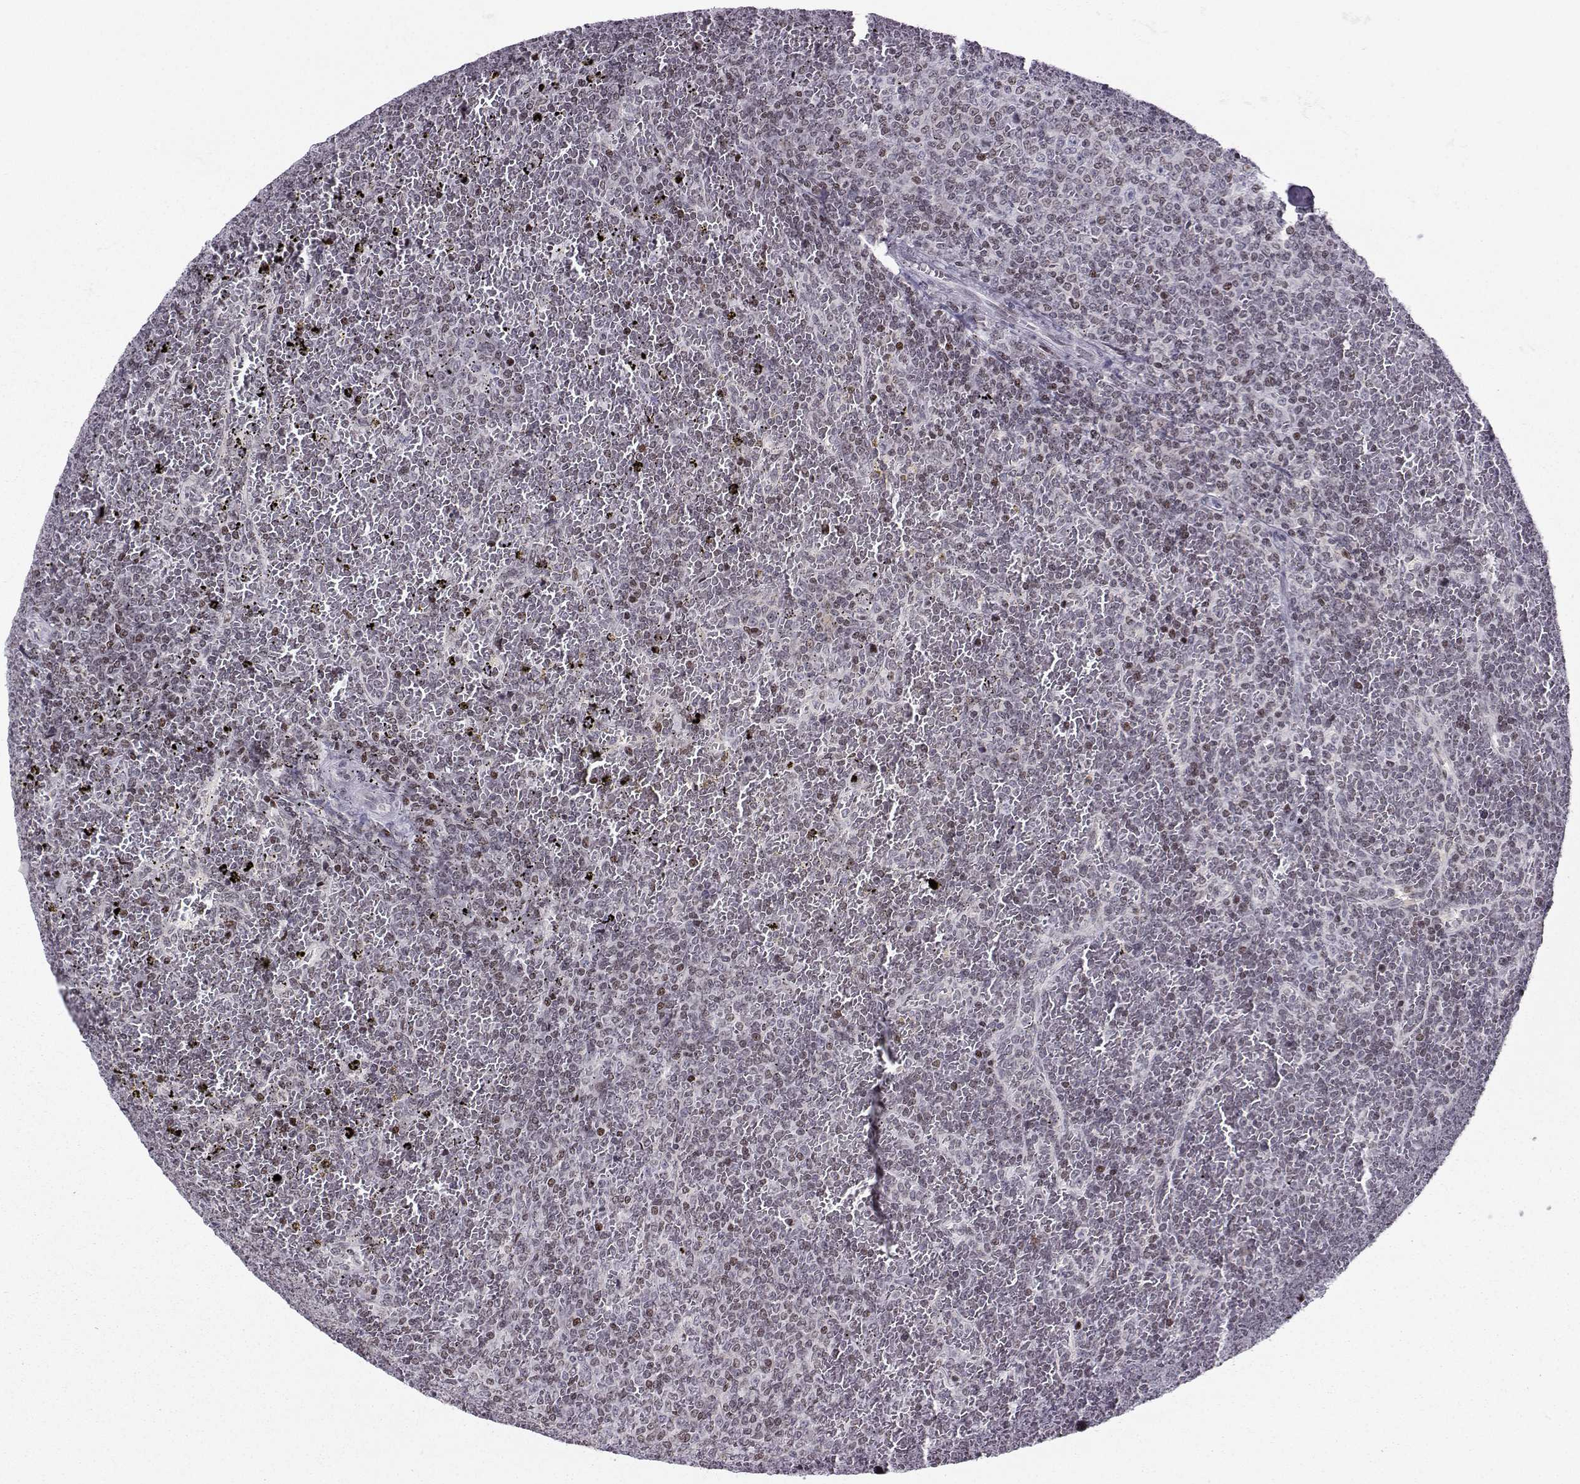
{"staining": {"intensity": "negative", "quantity": "none", "location": "none"}, "tissue": "lymphoma", "cell_type": "Tumor cells", "image_type": "cancer", "snomed": [{"axis": "morphology", "description": "Malignant lymphoma, non-Hodgkin's type, Low grade"}, {"axis": "topography", "description": "Spleen"}], "caption": "Immunohistochemistry image of neoplastic tissue: low-grade malignant lymphoma, non-Hodgkin's type stained with DAB (3,3'-diaminobenzidine) demonstrates no significant protein expression in tumor cells.", "gene": "ZNF19", "patient": {"sex": "female", "age": 77}}